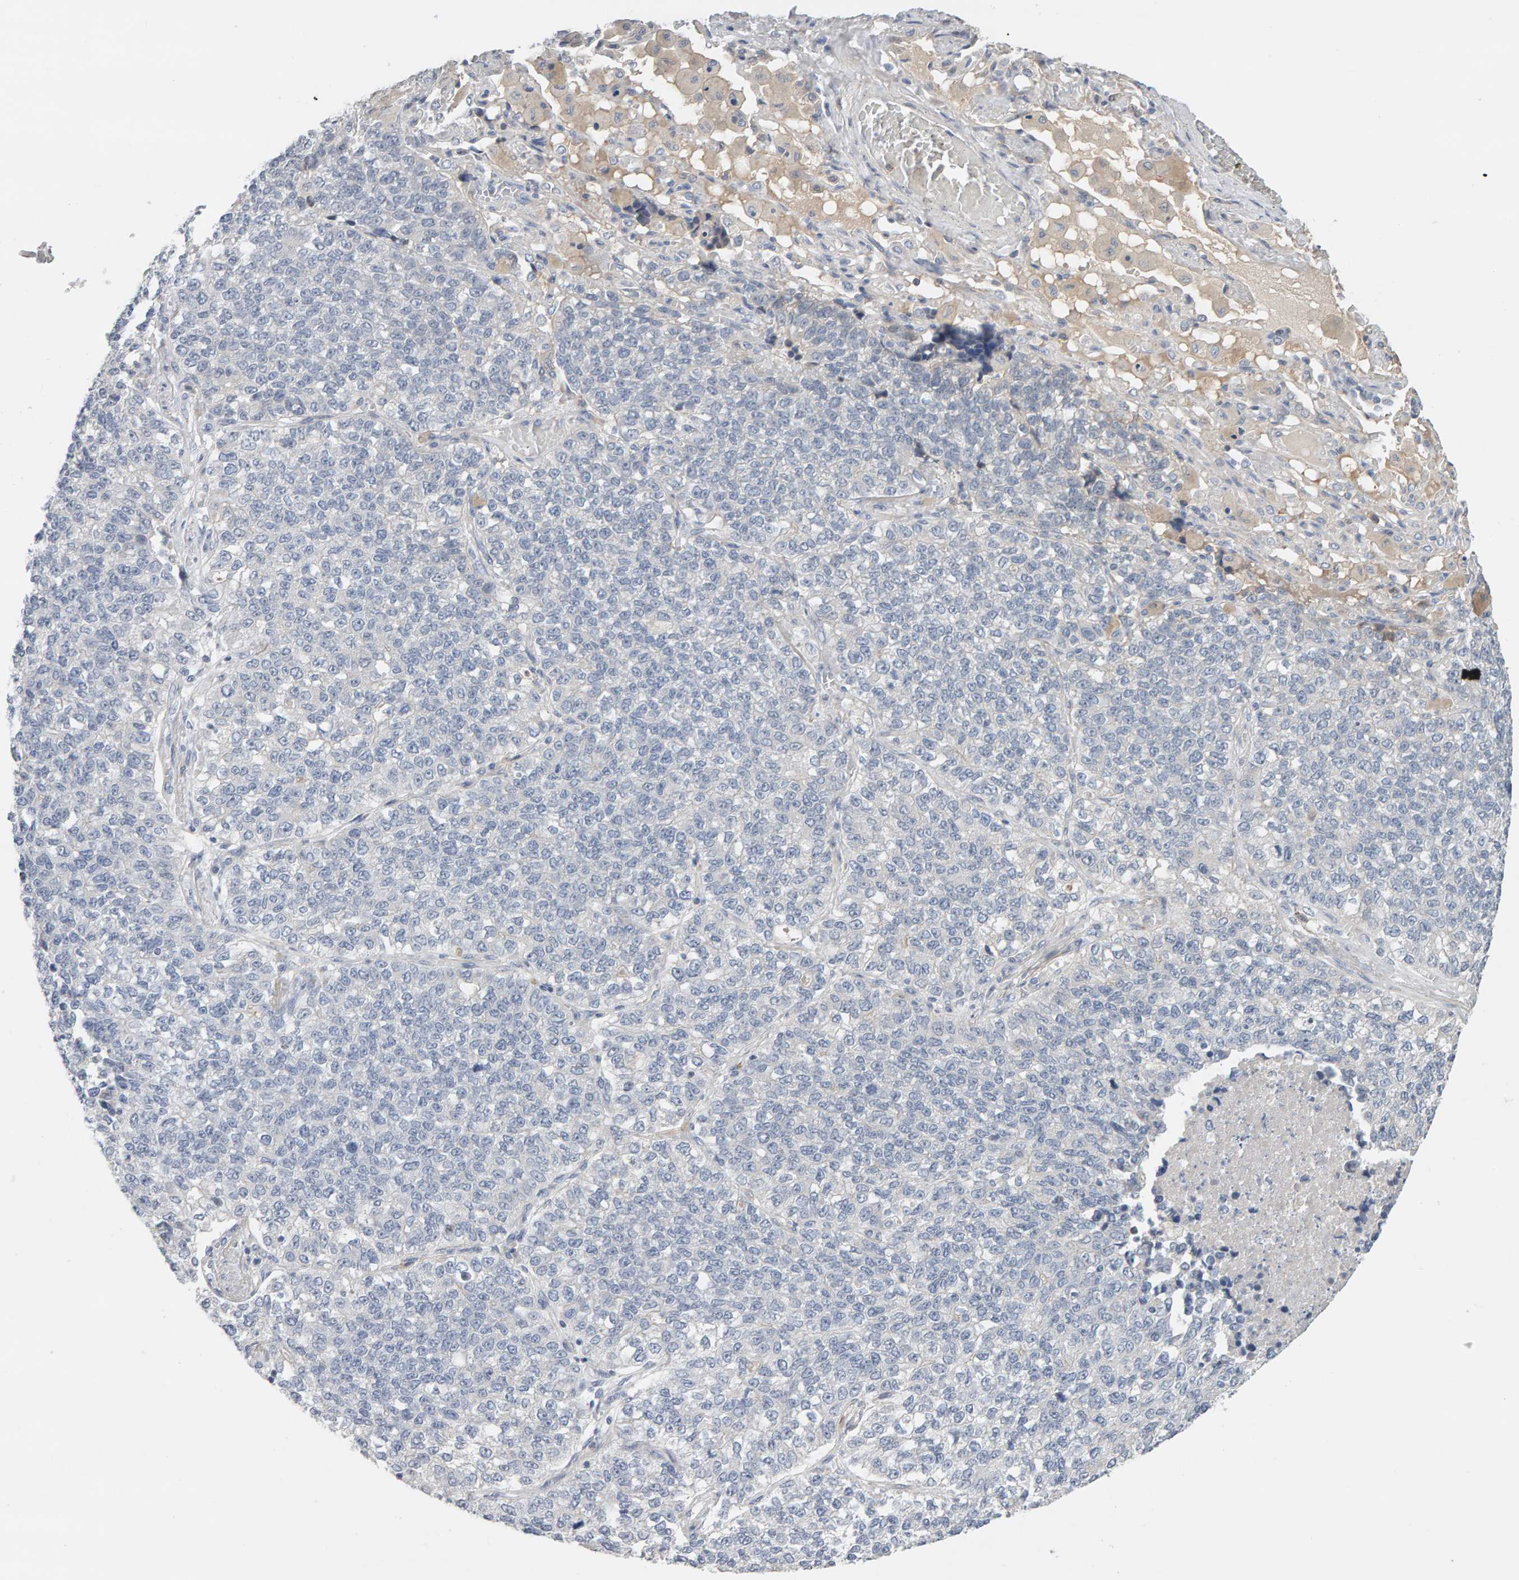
{"staining": {"intensity": "negative", "quantity": "none", "location": "none"}, "tissue": "lung cancer", "cell_type": "Tumor cells", "image_type": "cancer", "snomed": [{"axis": "morphology", "description": "Adenocarcinoma, NOS"}, {"axis": "topography", "description": "Lung"}], "caption": "Immunohistochemical staining of lung cancer demonstrates no significant expression in tumor cells.", "gene": "GFUS", "patient": {"sex": "male", "age": 49}}